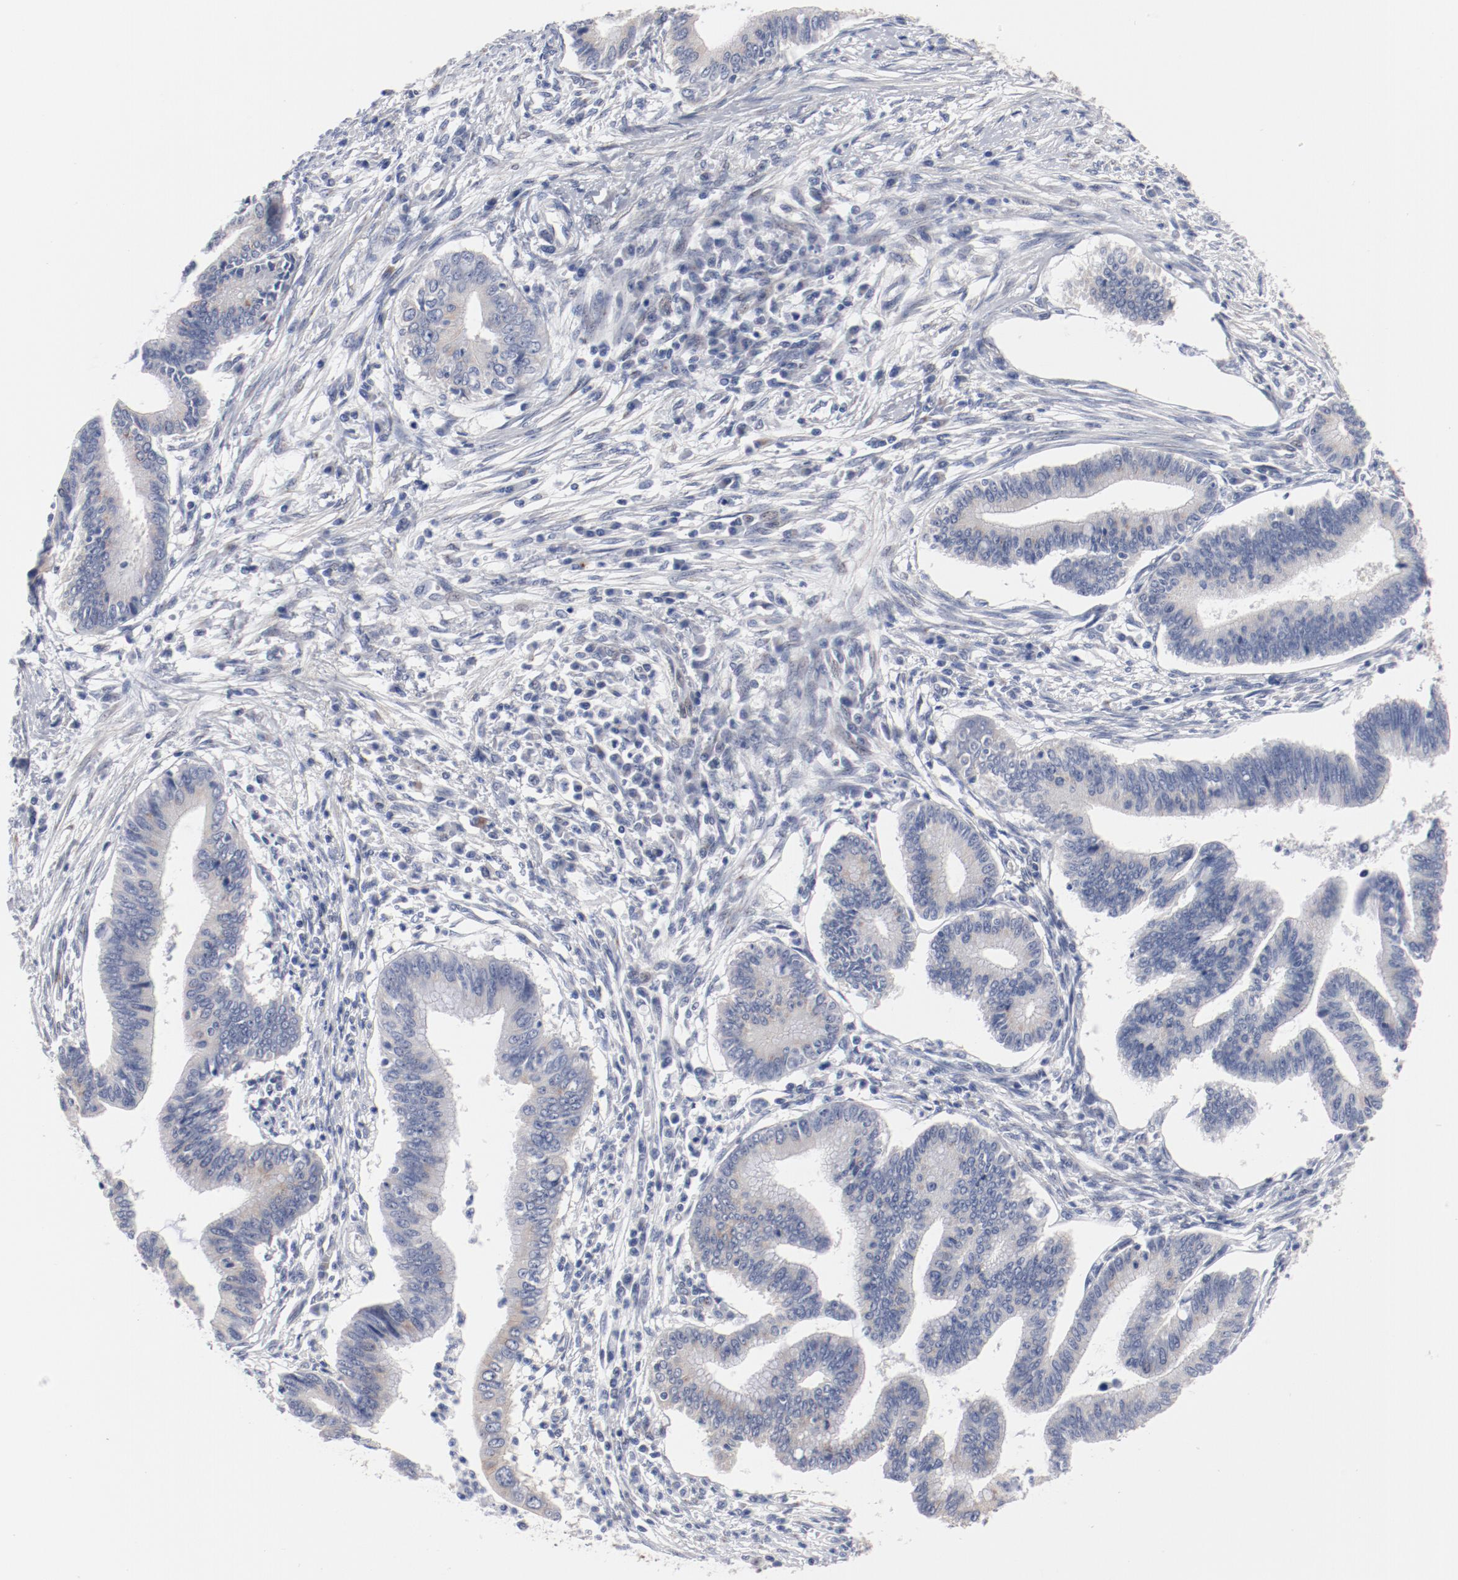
{"staining": {"intensity": "weak", "quantity": "<25%", "location": "cytoplasmic/membranous"}, "tissue": "cervical cancer", "cell_type": "Tumor cells", "image_type": "cancer", "snomed": [{"axis": "morphology", "description": "Adenocarcinoma, NOS"}, {"axis": "topography", "description": "Cervix"}], "caption": "Tumor cells show no significant positivity in cervical cancer (adenocarcinoma). (Brightfield microscopy of DAB IHC at high magnification).", "gene": "GPR143", "patient": {"sex": "female", "age": 36}}